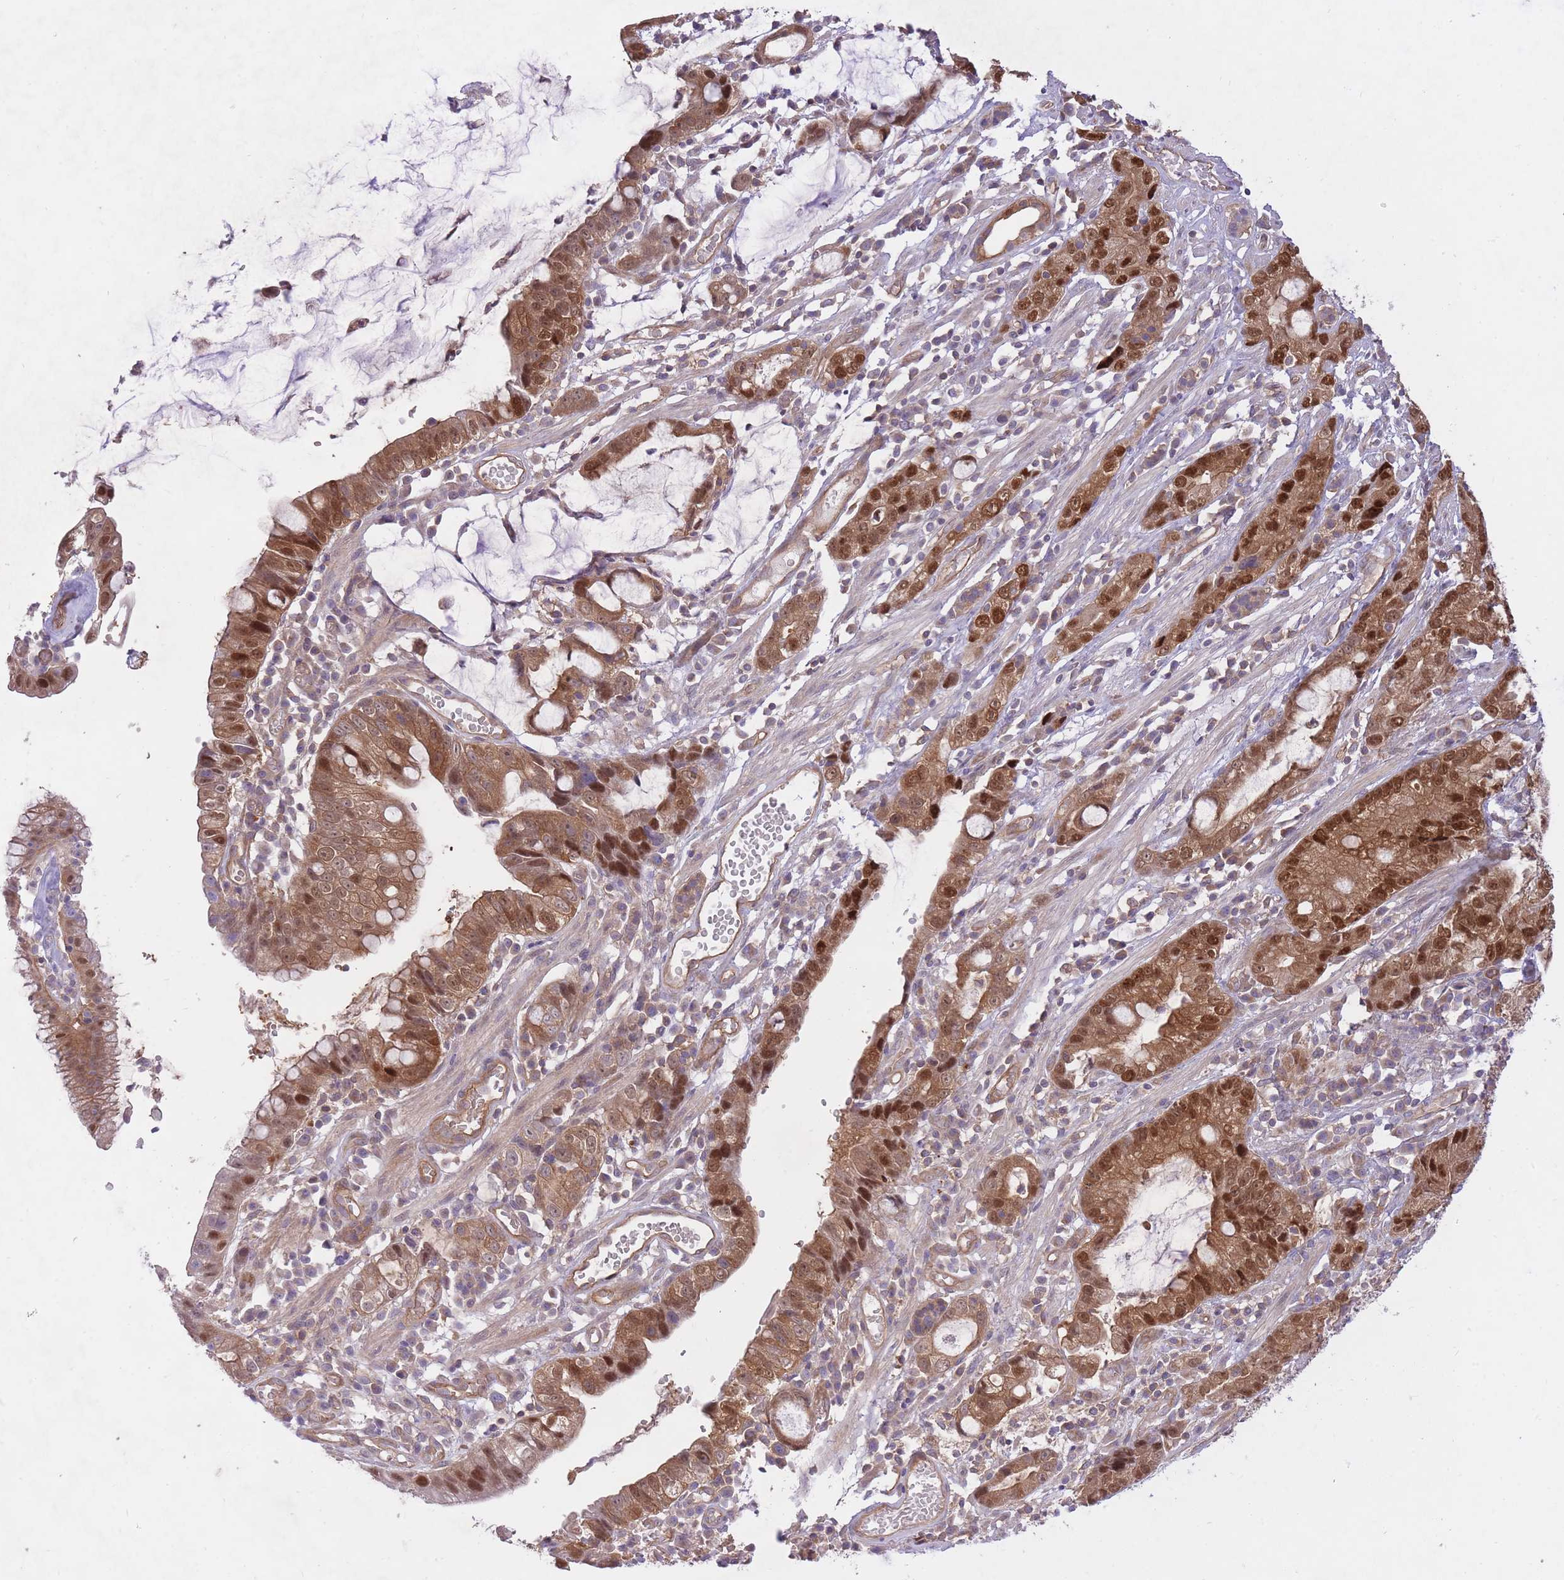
{"staining": {"intensity": "strong", "quantity": ">75%", "location": "cytoplasmic/membranous,nuclear"}, "tissue": "stomach cancer", "cell_type": "Tumor cells", "image_type": "cancer", "snomed": [{"axis": "morphology", "description": "Adenocarcinoma, NOS"}, {"axis": "topography", "description": "Stomach"}], "caption": "The immunohistochemical stain shows strong cytoplasmic/membranous and nuclear expression in tumor cells of adenocarcinoma (stomach) tissue. (Stains: DAB in brown, nuclei in blue, Microscopy: brightfield microscopy at high magnification).", "gene": "PREP", "patient": {"sex": "male", "age": 55}}